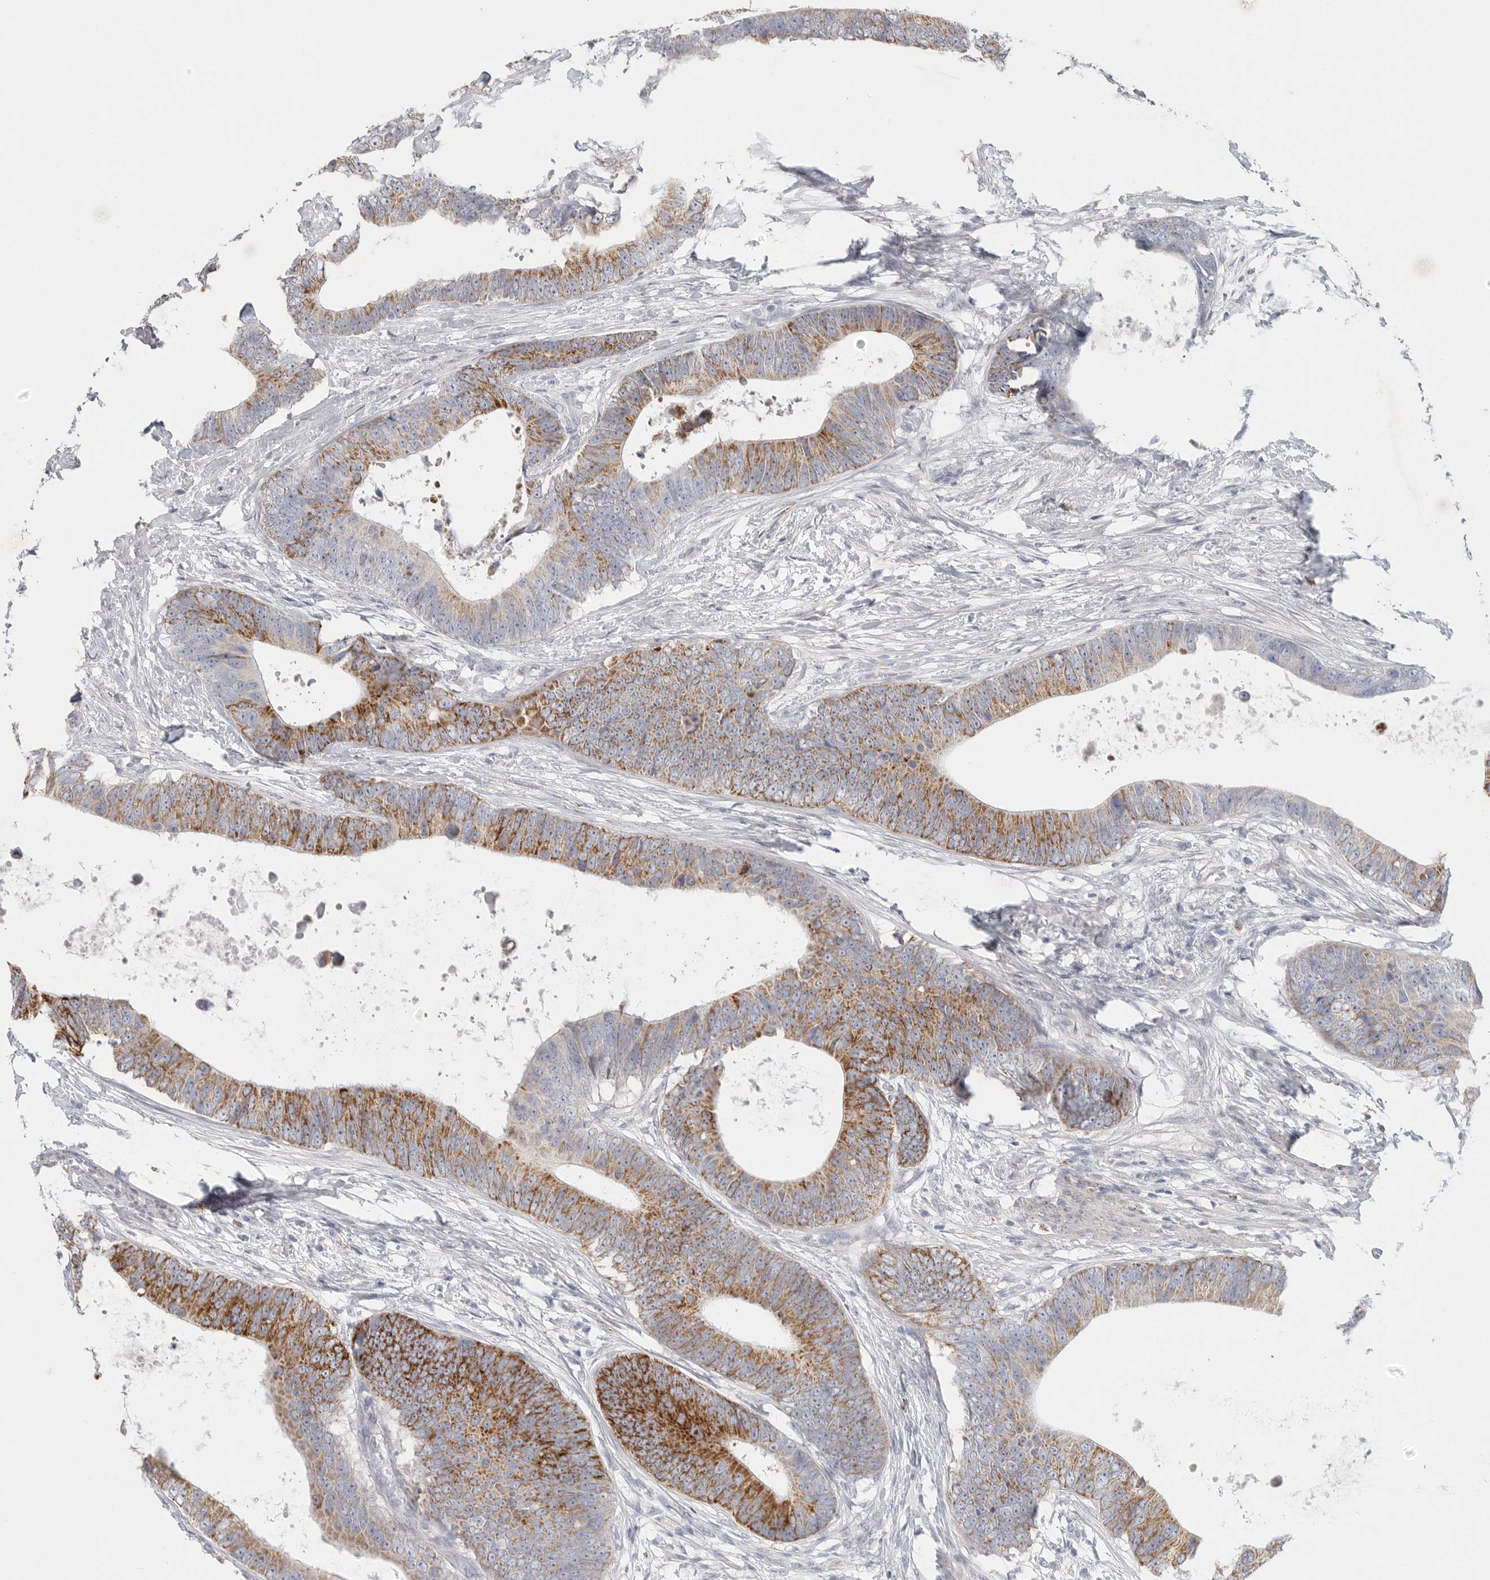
{"staining": {"intensity": "strong", "quantity": "25%-75%", "location": "cytoplasmic/membranous"}, "tissue": "colorectal cancer", "cell_type": "Tumor cells", "image_type": "cancer", "snomed": [{"axis": "morphology", "description": "Adenocarcinoma, NOS"}, {"axis": "topography", "description": "Colon"}], "caption": "Brown immunohistochemical staining in human colorectal adenocarcinoma displays strong cytoplasmic/membranous expression in about 25%-75% of tumor cells.", "gene": "ELP3", "patient": {"sex": "male", "age": 56}}